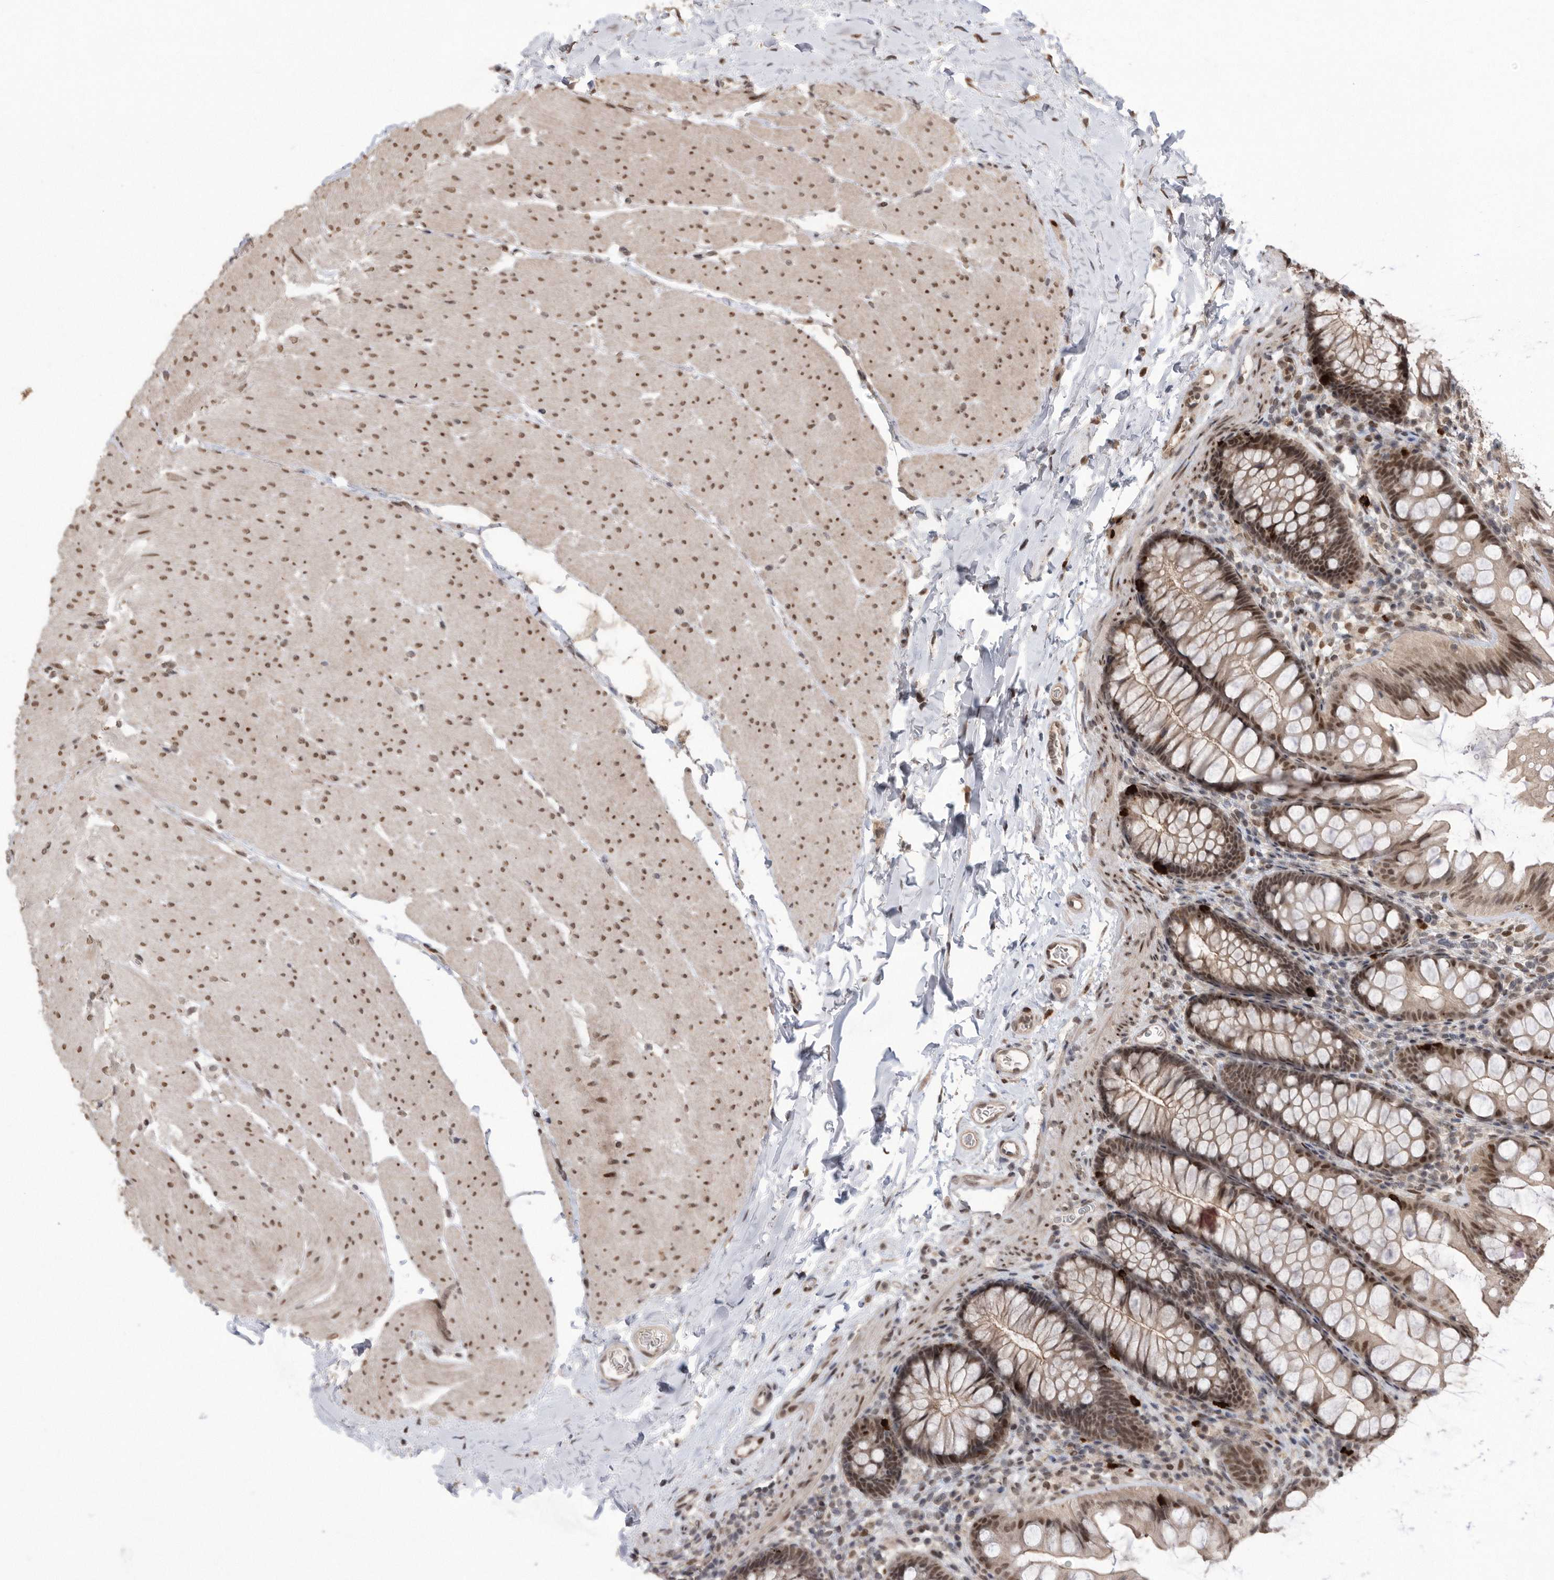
{"staining": {"intensity": "moderate", "quantity": "25%-75%", "location": "nuclear"}, "tissue": "colon", "cell_type": "Endothelial cells", "image_type": "normal", "snomed": [{"axis": "morphology", "description": "Normal tissue, NOS"}, {"axis": "topography", "description": "Colon"}], "caption": "A brown stain labels moderate nuclear expression of a protein in endothelial cells of benign human colon.", "gene": "TDRD3", "patient": {"sex": "female", "age": 62}}